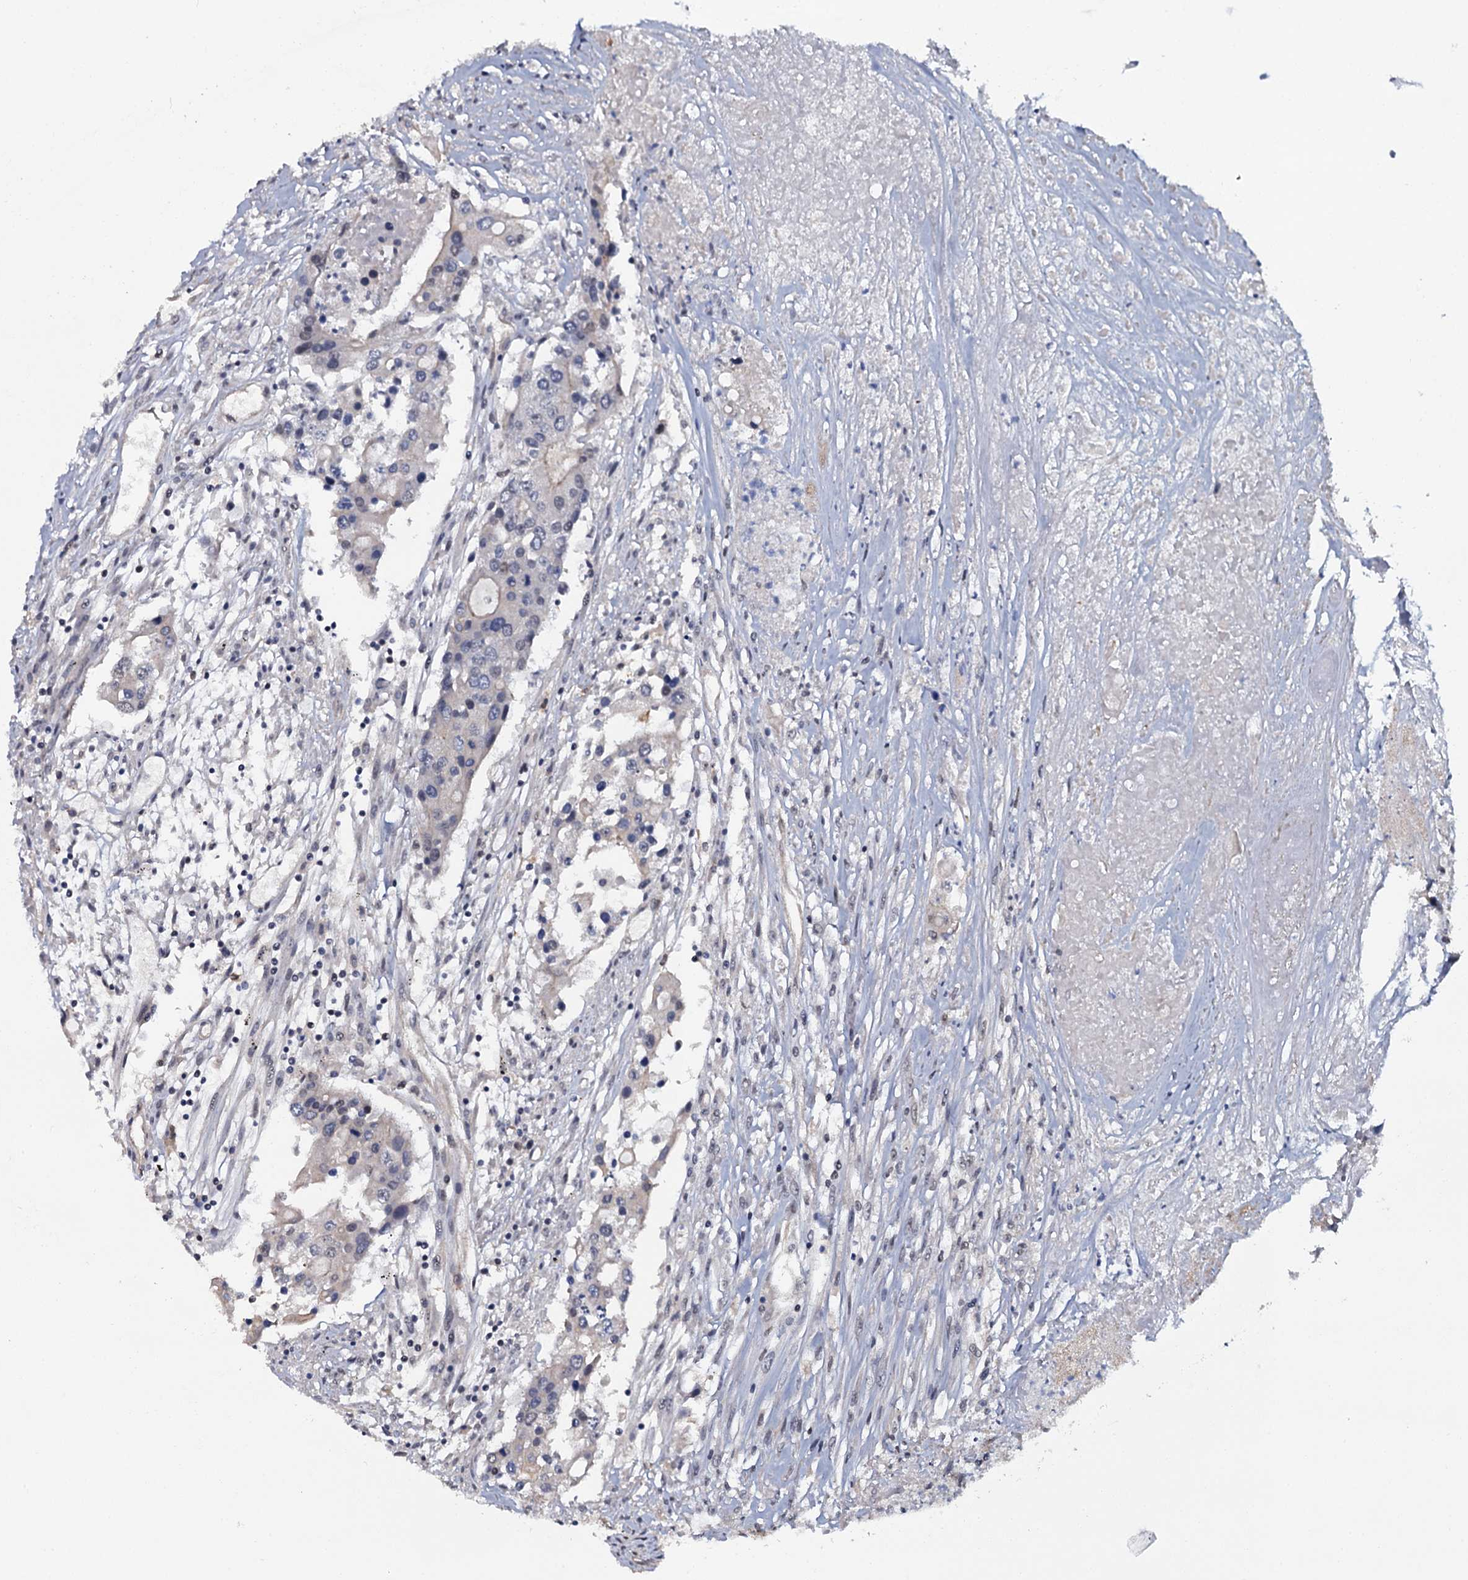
{"staining": {"intensity": "negative", "quantity": "none", "location": "none"}, "tissue": "colorectal cancer", "cell_type": "Tumor cells", "image_type": "cancer", "snomed": [{"axis": "morphology", "description": "Adenocarcinoma, NOS"}, {"axis": "topography", "description": "Colon"}], "caption": "A micrograph of adenocarcinoma (colorectal) stained for a protein shows no brown staining in tumor cells.", "gene": "SH2D4B", "patient": {"sex": "male", "age": 77}}